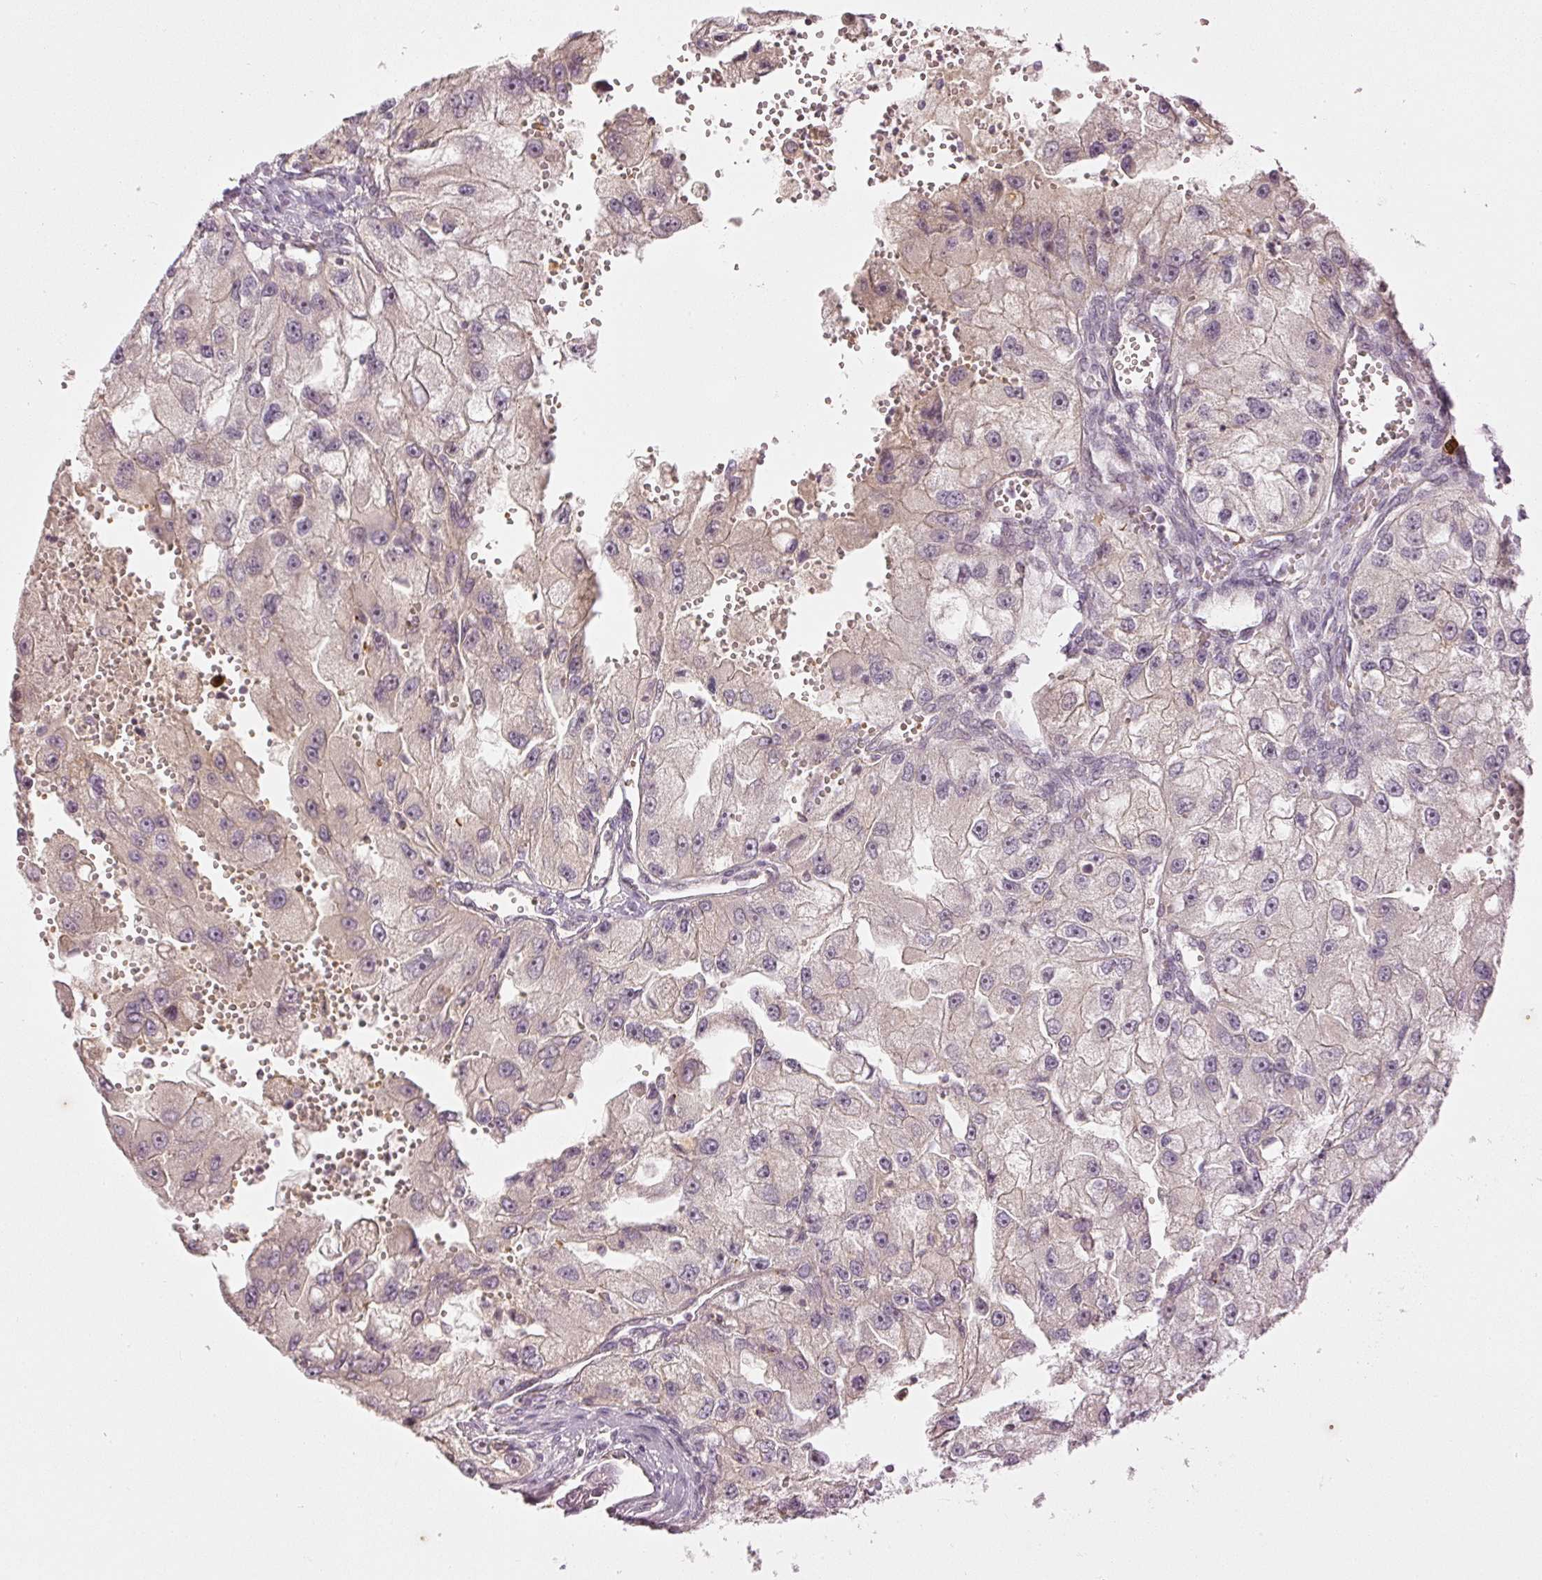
{"staining": {"intensity": "weak", "quantity": "25%-75%", "location": "cytoplasmic/membranous,nuclear"}, "tissue": "renal cancer", "cell_type": "Tumor cells", "image_type": "cancer", "snomed": [{"axis": "morphology", "description": "Adenocarcinoma, NOS"}, {"axis": "topography", "description": "Kidney"}], "caption": "A brown stain labels weak cytoplasmic/membranous and nuclear staining of a protein in human renal adenocarcinoma tumor cells.", "gene": "GZMA", "patient": {"sex": "male", "age": 63}}